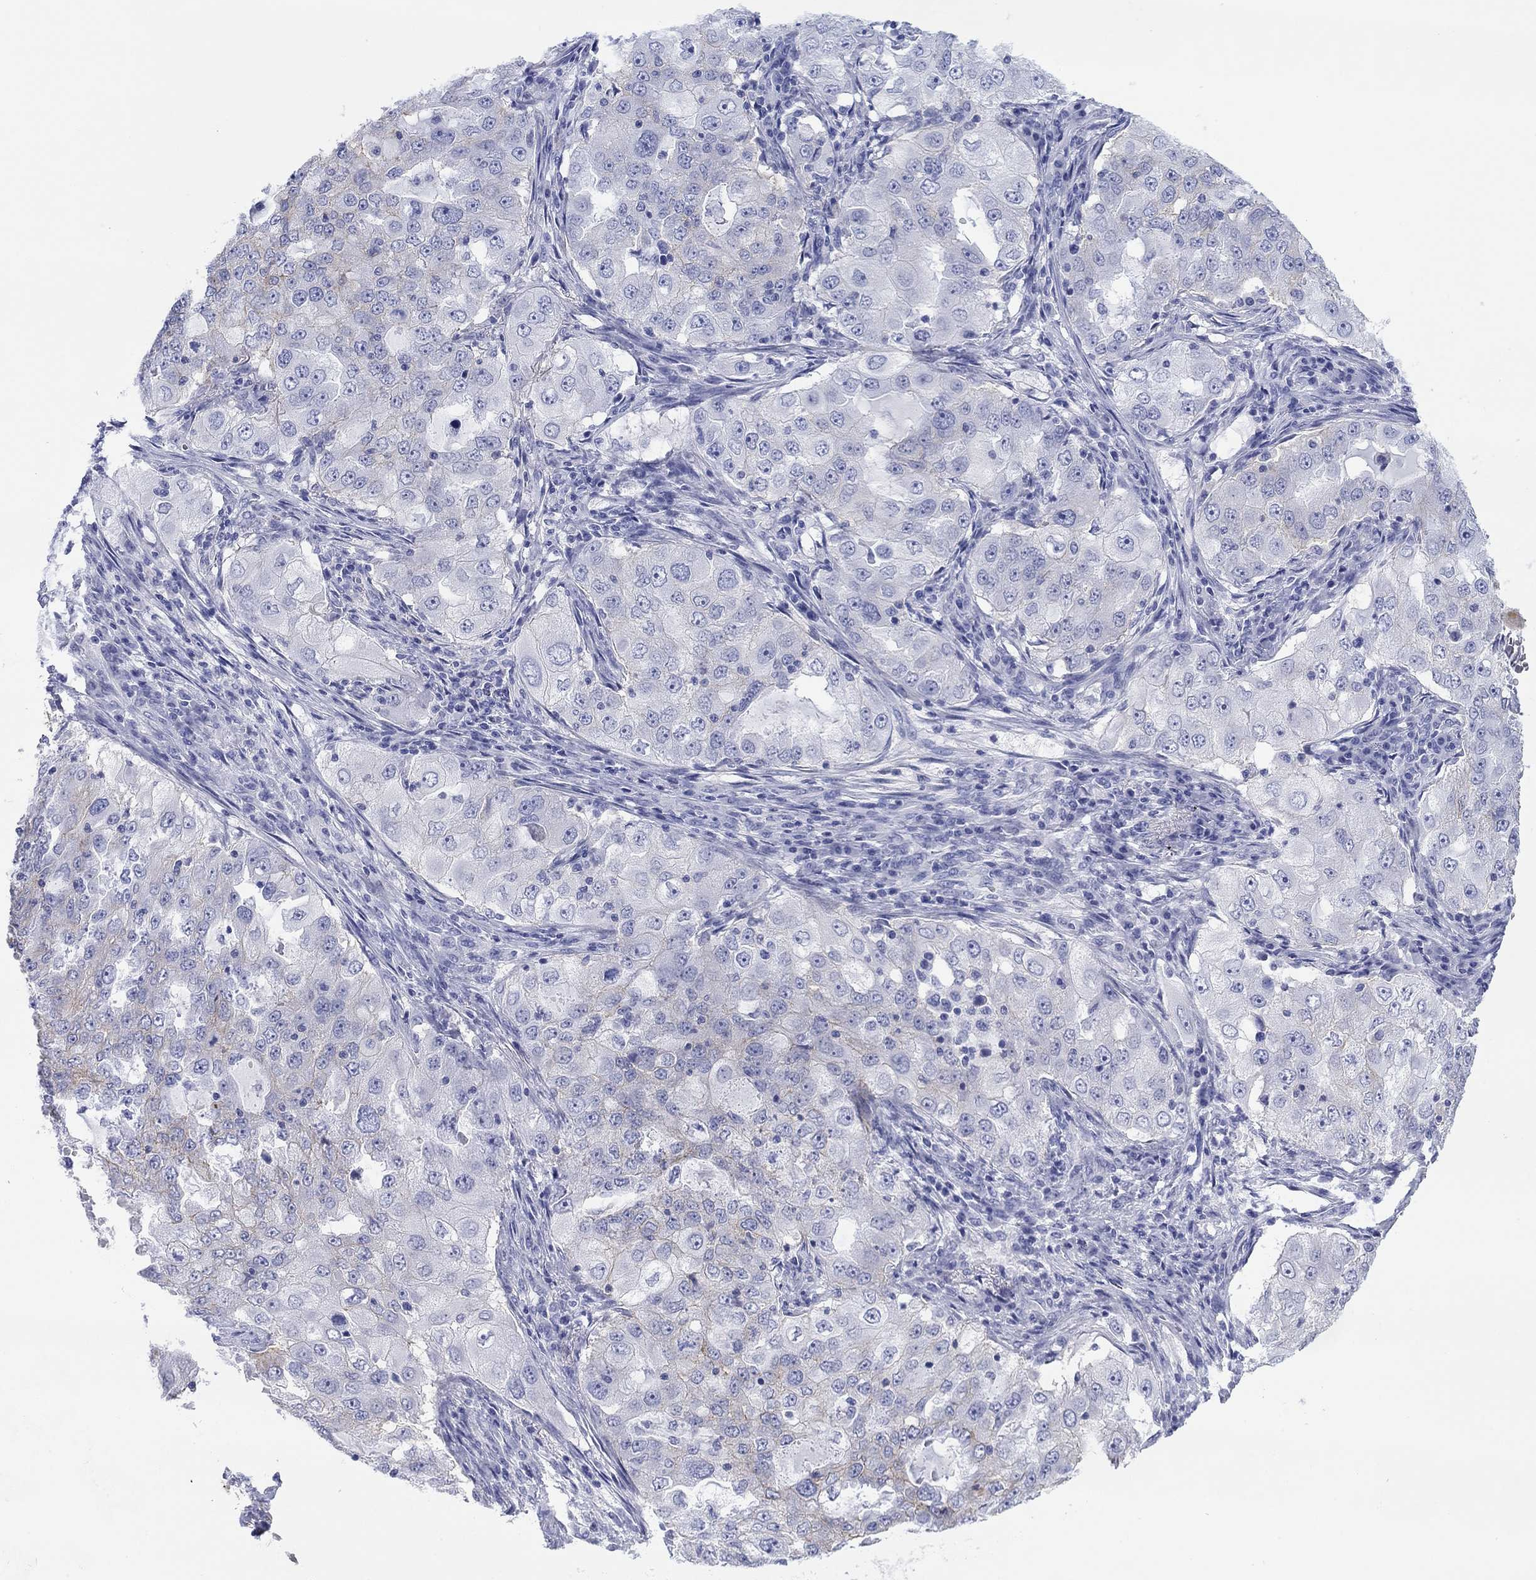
{"staining": {"intensity": "negative", "quantity": "none", "location": "none"}, "tissue": "lung cancer", "cell_type": "Tumor cells", "image_type": "cancer", "snomed": [{"axis": "morphology", "description": "Adenocarcinoma, NOS"}, {"axis": "topography", "description": "Lung"}], "caption": "Tumor cells are negative for brown protein staining in lung cancer.", "gene": "ATP1B1", "patient": {"sex": "female", "age": 61}}